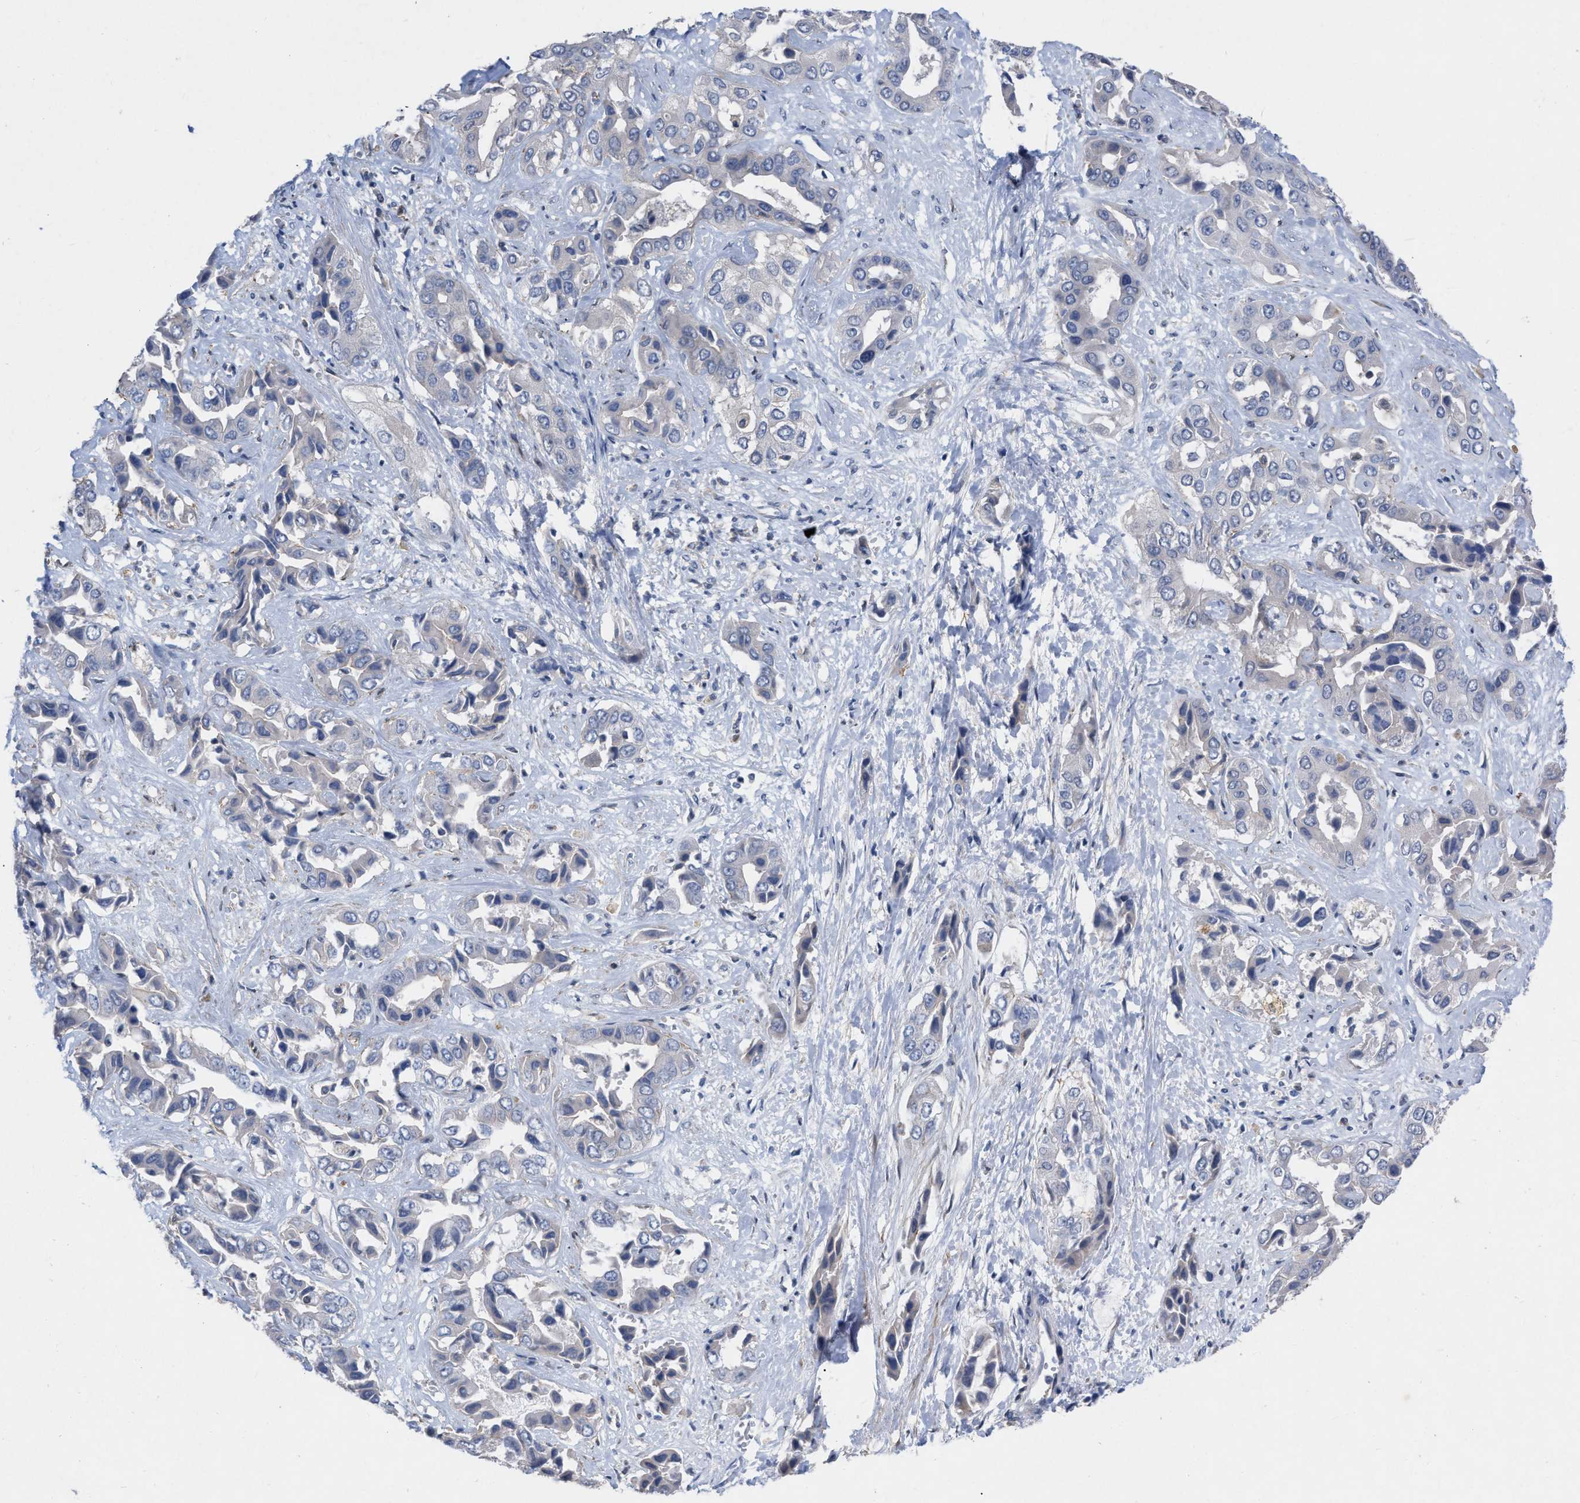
{"staining": {"intensity": "negative", "quantity": "none", "location": "none"}, "tissue": "liver cancer", "cell_type": "Tumor cells", "image_type": "cancer", "snomed": [{"axis": "morphology", "description": "Cholangiocarcinoma"}, {"axis": "topography", "description": "Liver"}], "caption": "An image of liver cancer stained for a protein displays no brown staining in tumor cells.", "gene": "TMEM131", "patient": {"sex": "female", "age": 52}}